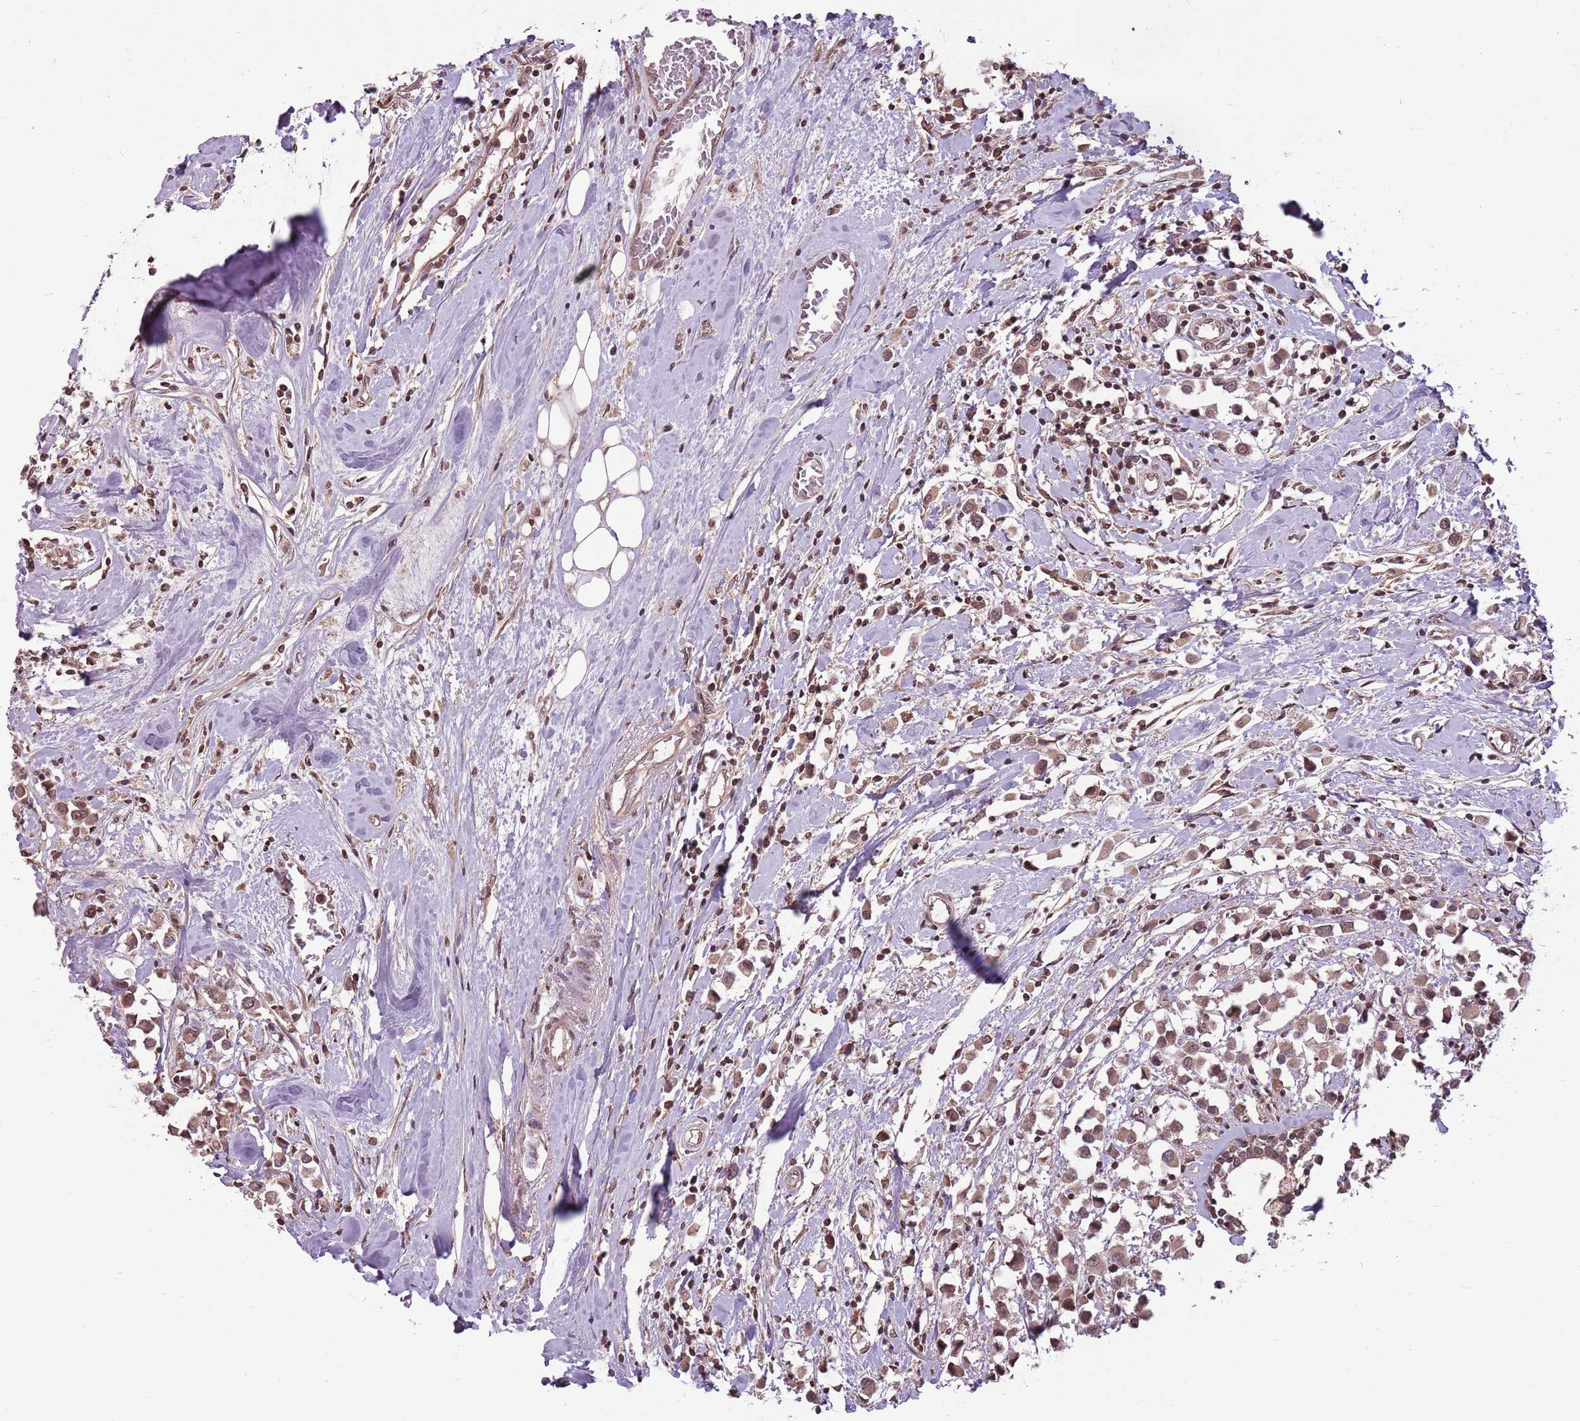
{"staining": {"intensity": "moderate", "quantity": ">75%", "location": "cytoplasmic/membranous"}, "tissue": "breast cancer", "cell_type": "Tumor cells", "image_type": "cancer", "snomed": [{"axis": "morphology", "description": "Duct carcinoma"}, {"axis": "topography", "description": "Breast"}], "caption": "Protein staining of breast cancer (intraductal carcinoma) tissue reveals moderate cytoplasmic/membranous expression in approximately >75% of tumor cells.", "gene": "CAPN9", "patient": {"sex": "female", "age": 61}}